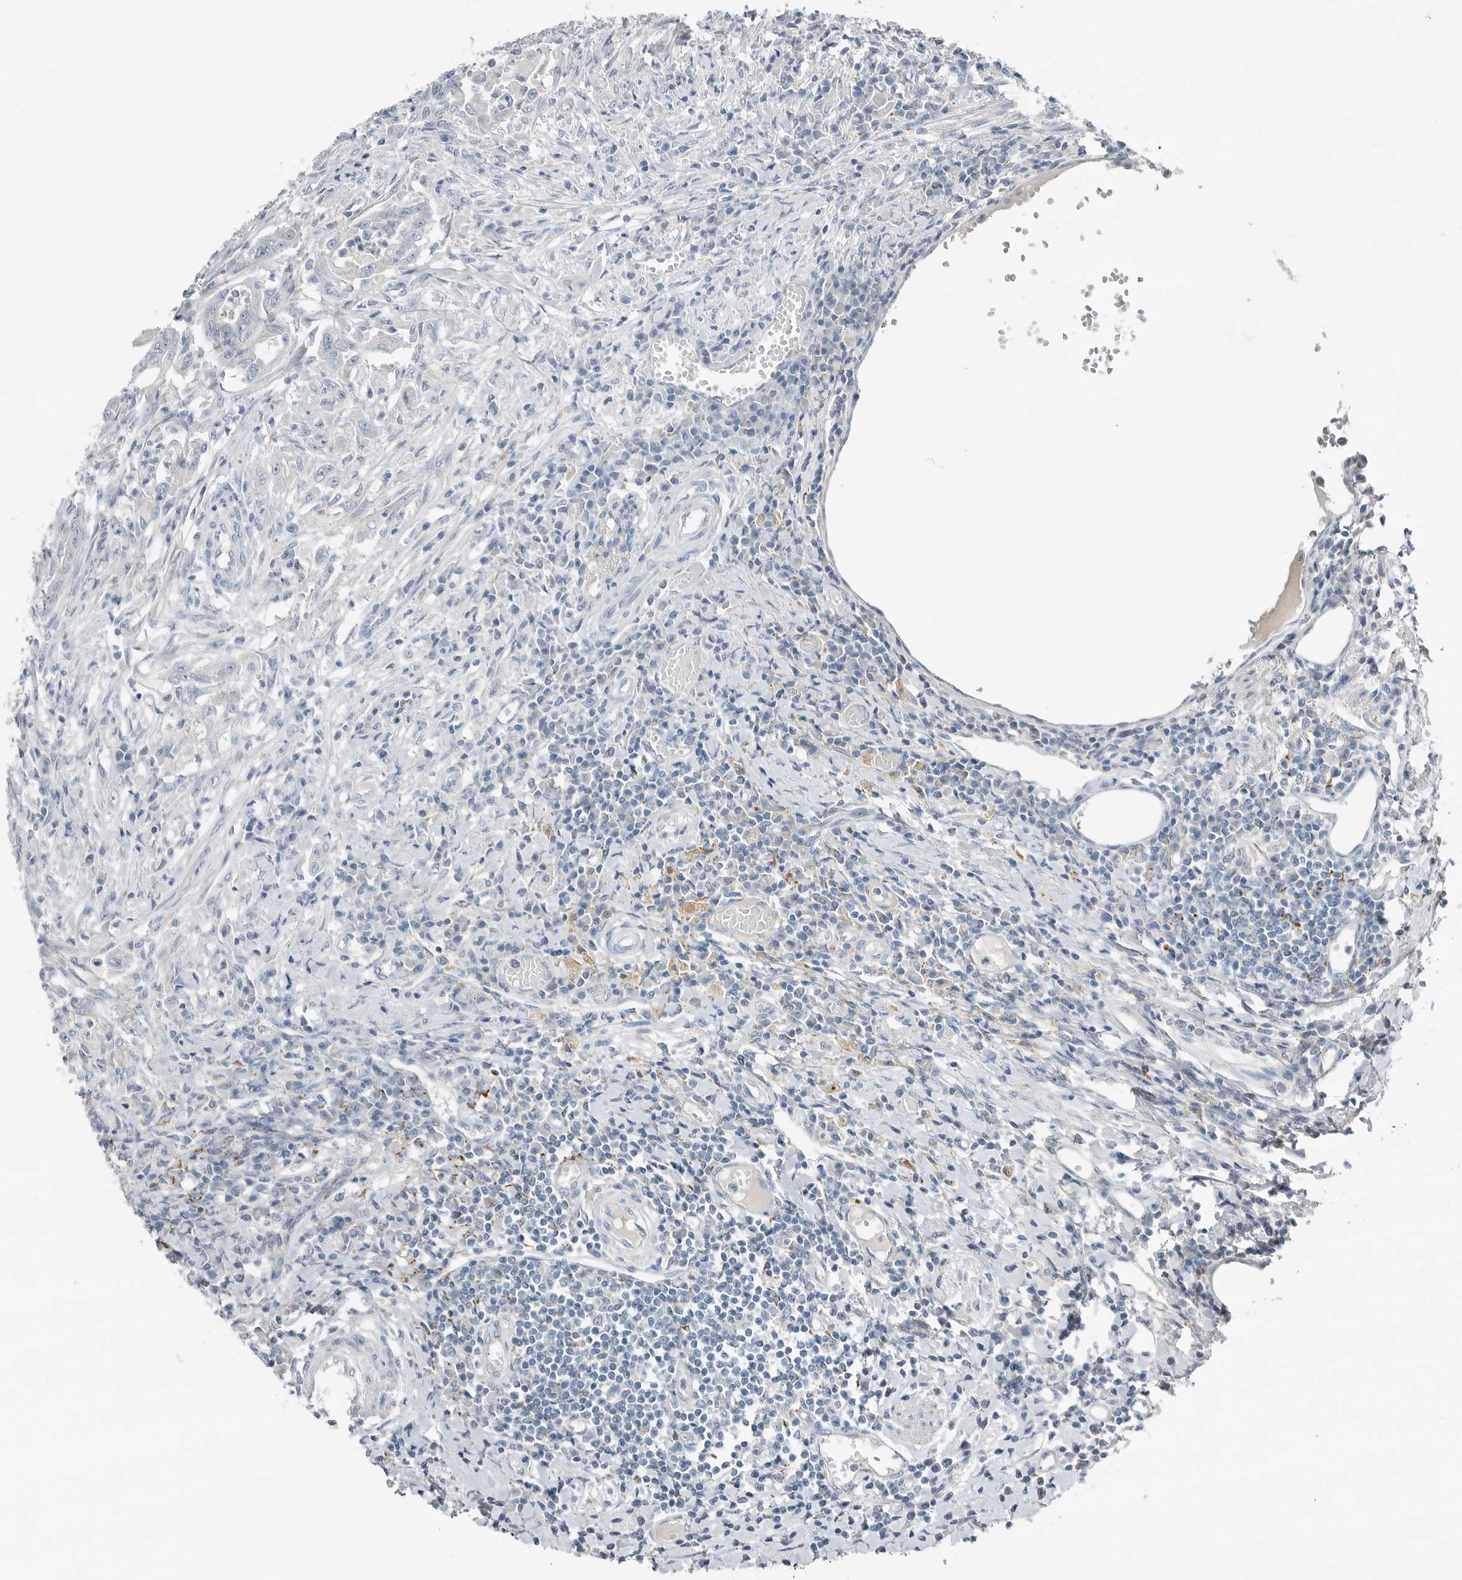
{"staining": {"intensity": "negative", "quantity": "none", "location": "none"}, "tissue": "colorectal cancer", "cell_type": "Tumor cells", "image_type": "cancer", "snomed": [{"axis": "morphology", "description": "Adenoma, NOS"}, {"axis": "morphology", "description": "Adenocarcinoma, NOS"}, {"axis": "topography", "description": "Colon"}], "caption": "Immunohistochemical staining of adenoma (colorectal) exhibits no significant positivity in tumor cells.", "gene": "SERPINB7", "patient": {"sex": "male", "age": 79}}